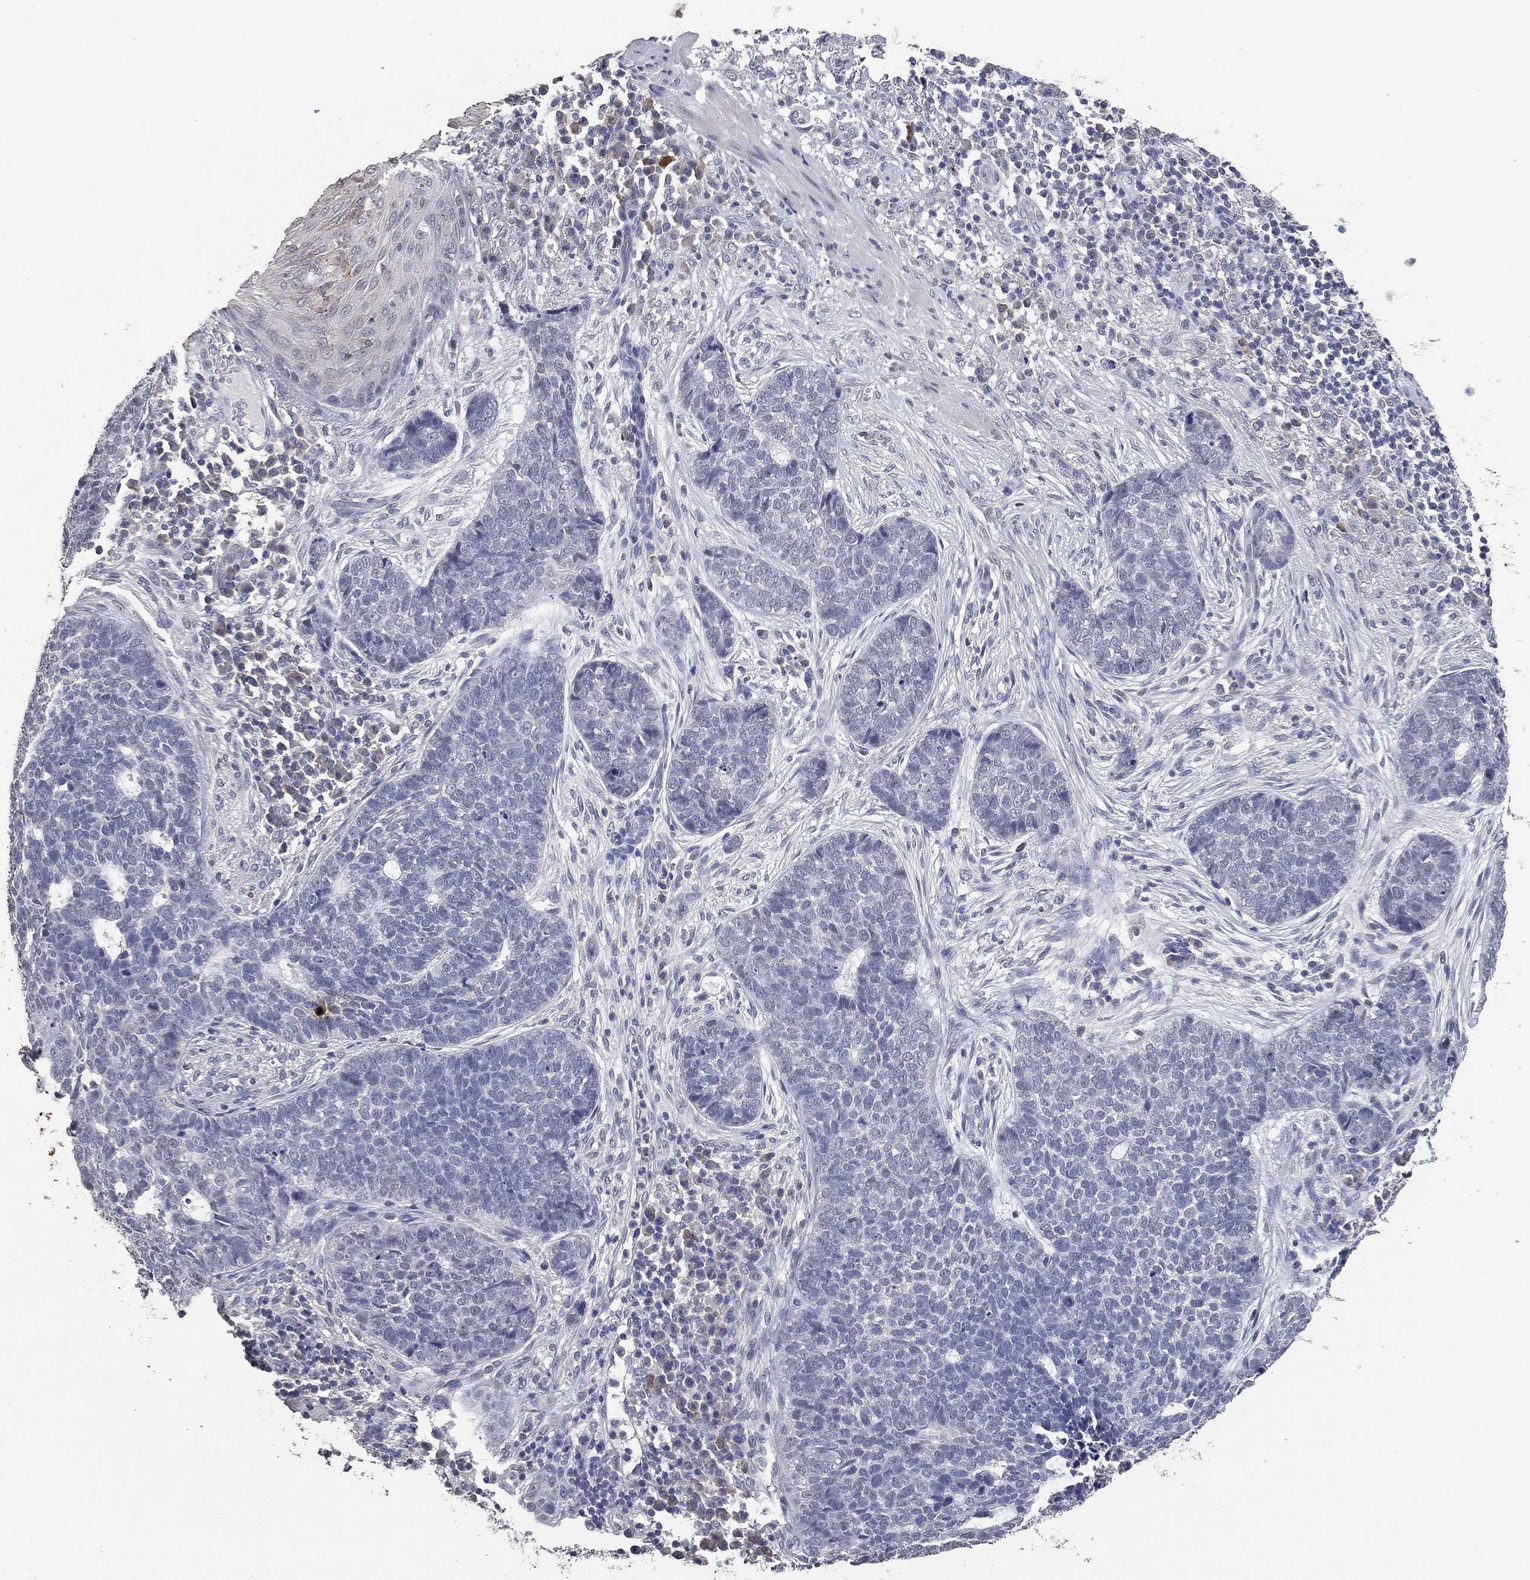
{"staining": {"intensity": "negative", "quantity": "none", "location": "none"}, "tissue": "skin cancer", "cell_type": "Tumor cells", "image_type": "cancer", "snomed": [{"axis": "morphology", "description": "Basal cell carcinoma"}, {"axis": "topography", "description": "Skin"}], "caption": "The micrograph shows no significant staining in tumor cells of skin cancer.", "gene": "DSG1", "patient": {"sex": "female", "age": 69}}